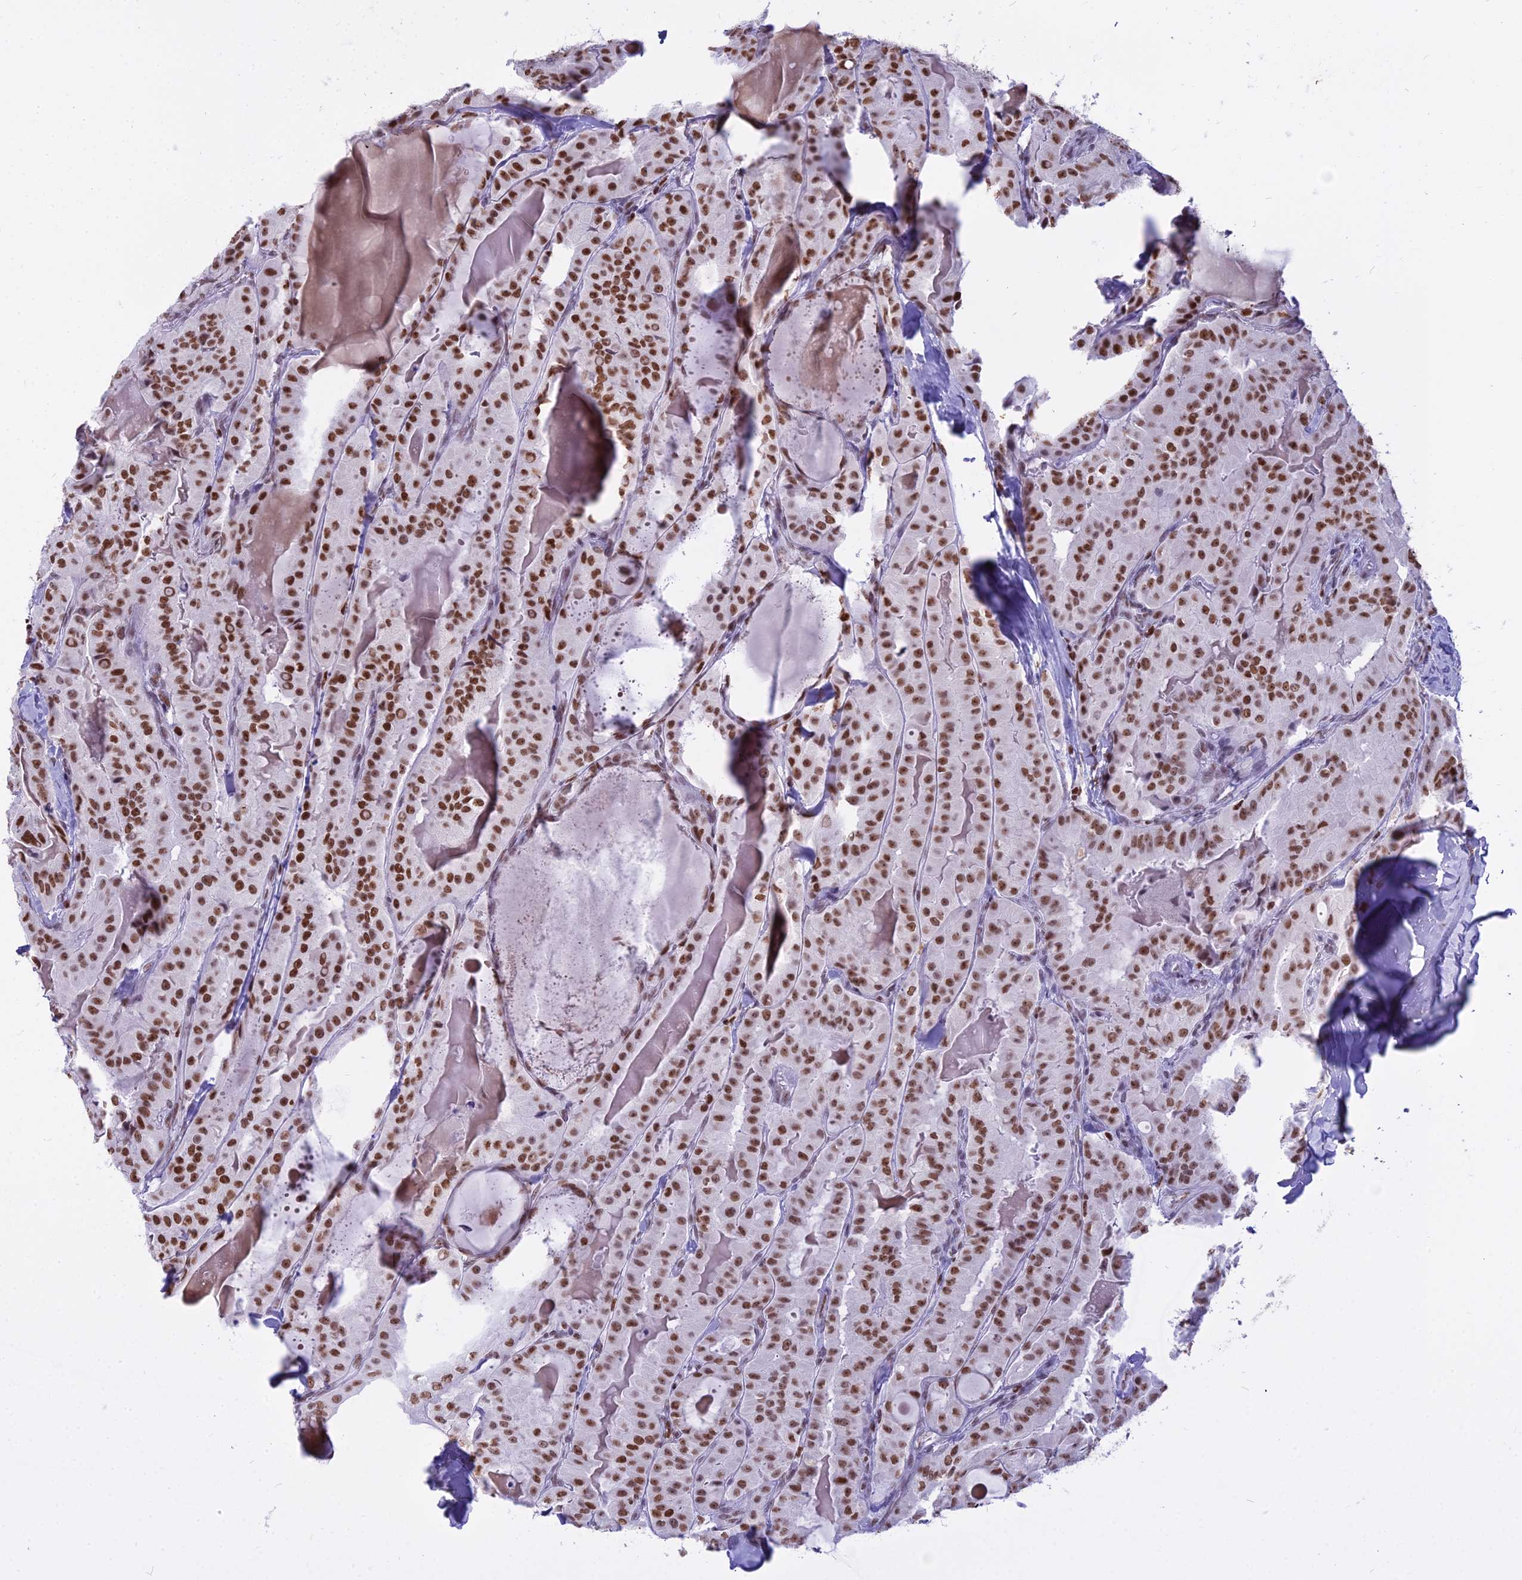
{"staining": {"intensity": "moderate", "quantity": ">75%", "location": "nuclear"}, "tissue": "thyroid cancer", "cell_type": "Tumor cells", "image_type": "cancer", "snomed": [{"axis": "morphology", "description": "Papillary adenocarcinoma, NOS"}, {"axis": "topography", "description": "Thyroid gland"}], "caption": "Protein staining of papillary adenocarcinoma (thyroid) tissue exhibits moderate nuclear positivity in about >75% of tumor cells.", "gene": "PARP1", "patient": {"sex": "female", "age": 68}}